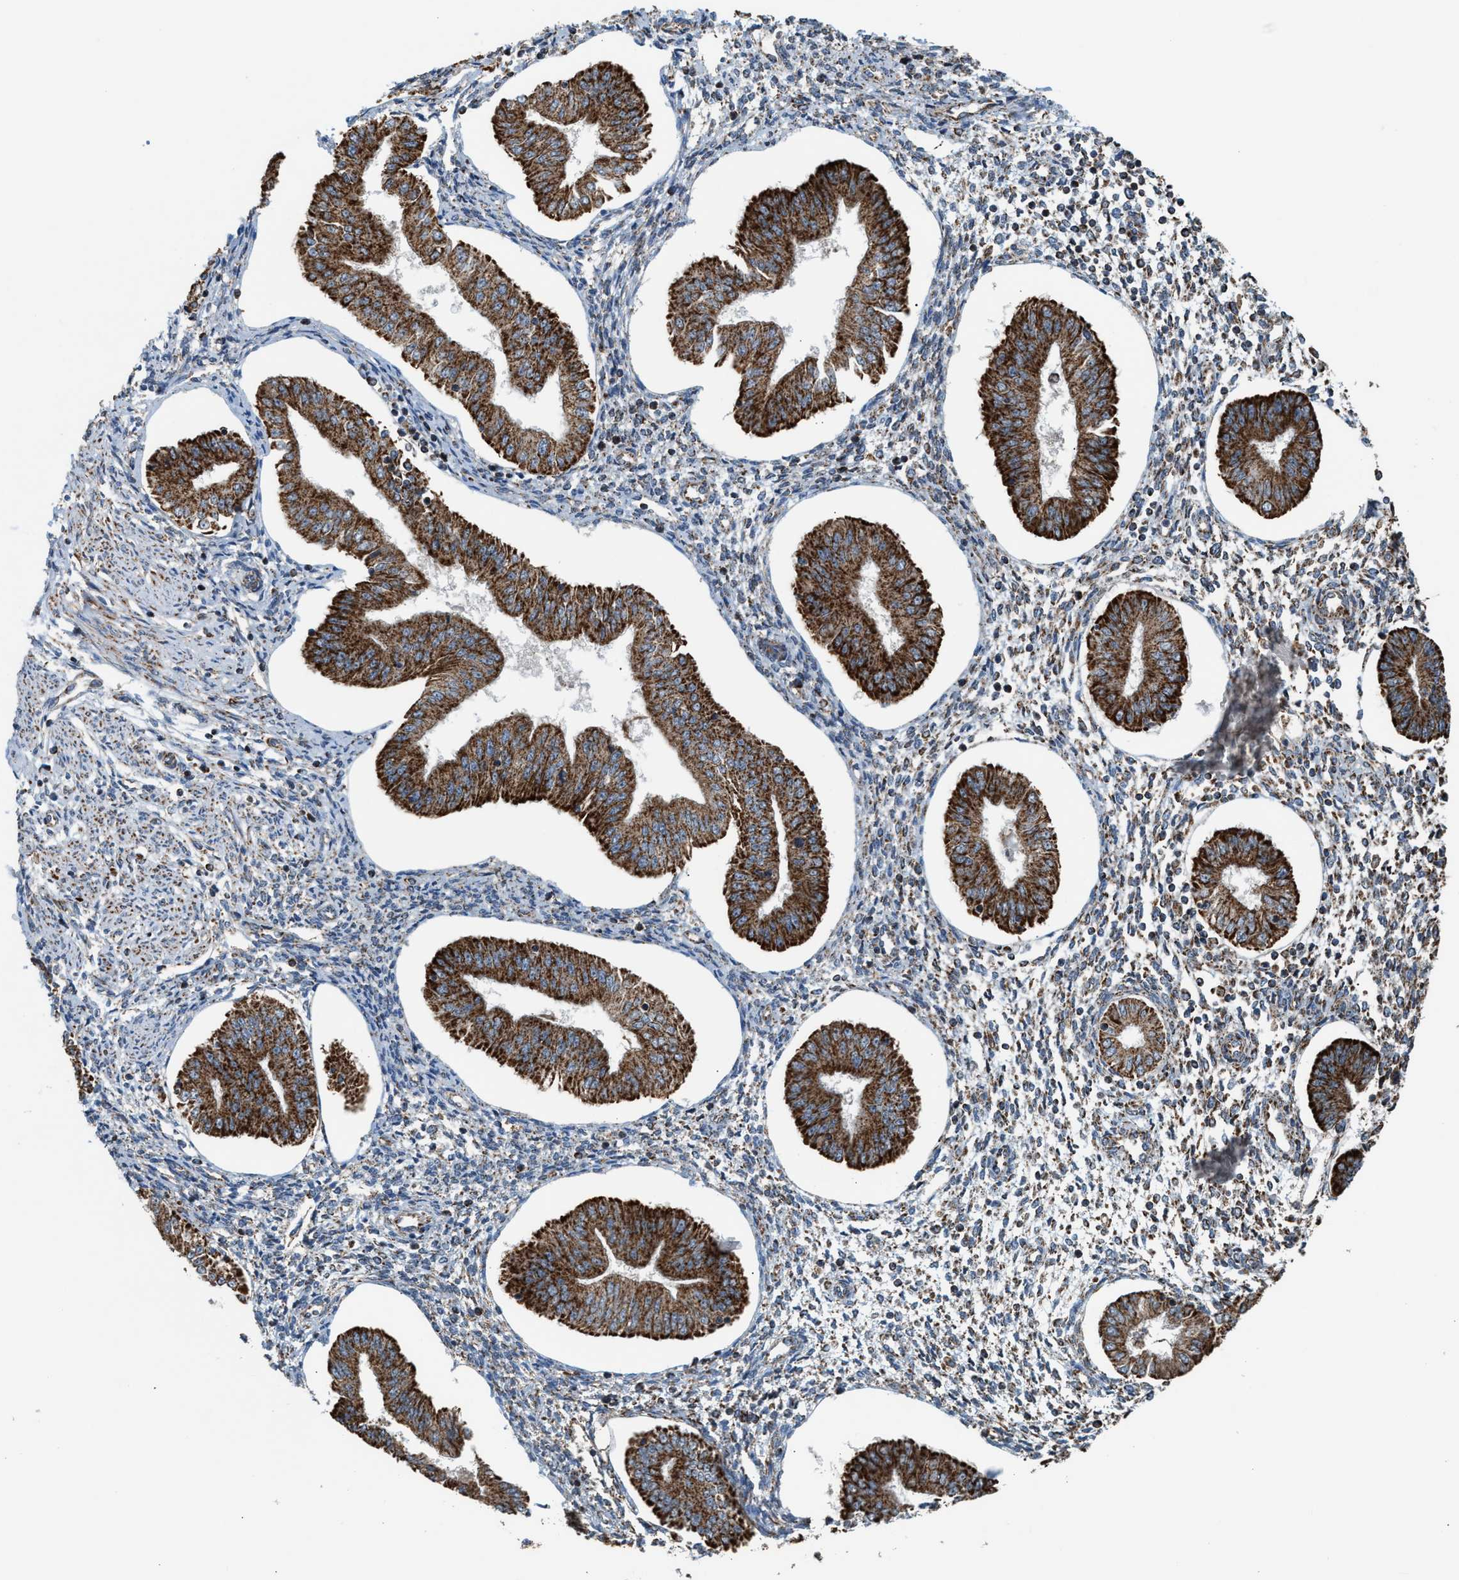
{"staining": {"intensity": "weak", "quantity": "25%-75%", "location": "cytoplasmic/membranous"}, "tissue": "endometrium", "cell_type": "Cells in endometrial stroma", "image_type": "normal", "snomed": [{"axis": "morphology", "description": "Normal tissue, NOS"}, {"axis": "topography", "description": "Endometrium"}], "caption": "Cells in endometrial stroma show weak cytoplasmic/membranous positivity in about 25%-75% of cells in normal endometrium.", "gene": "SGSM2", "patient": {"sex": "female", "age": 50}}